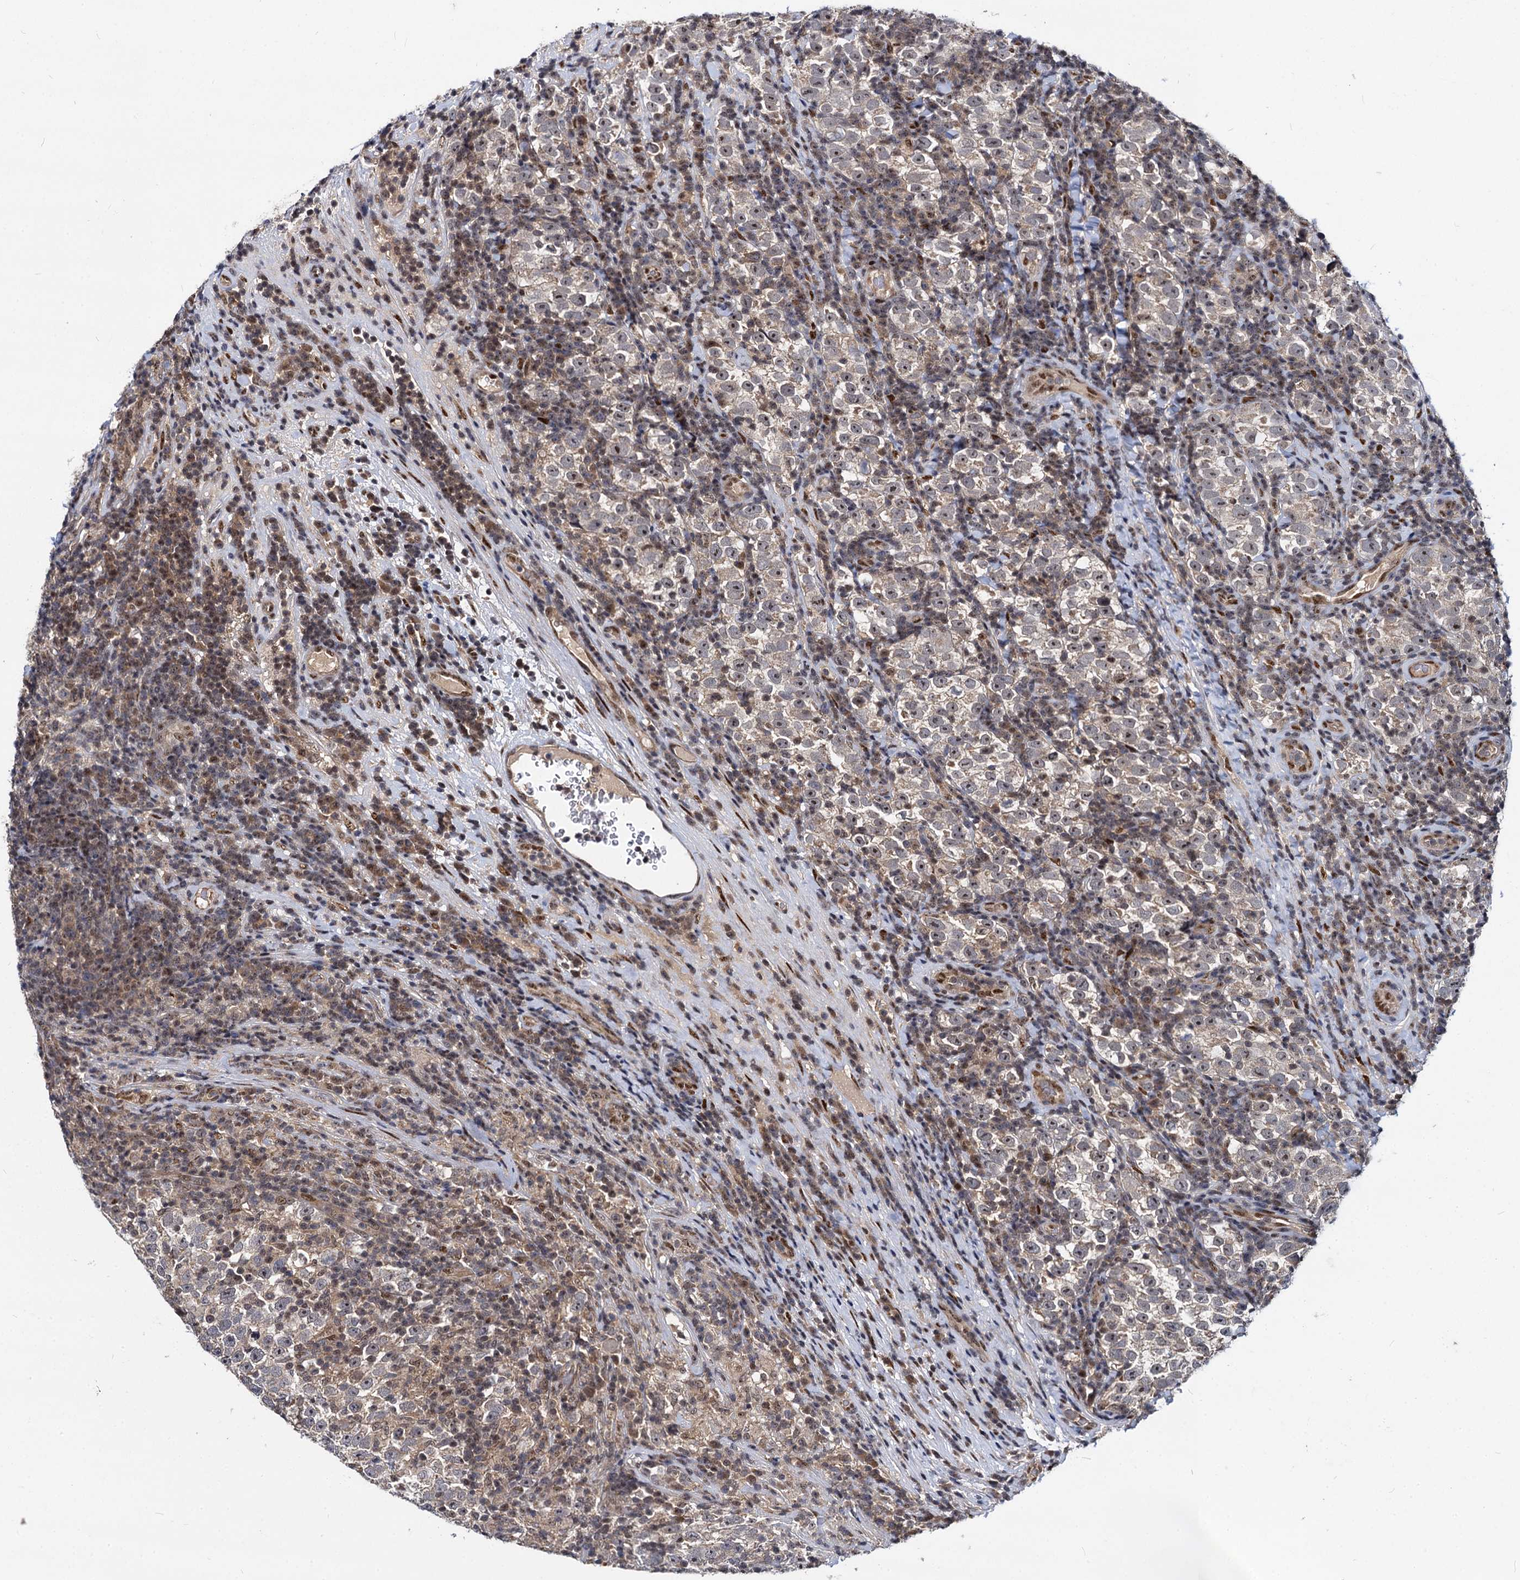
{"staining": {"intensity": "weak", "quantity": "25%-75%", "location": "cytoplasmic/membranous,nuclear"}, "tissue": "testis cancer", "cell_type": "Tumor cells", "image_type": "cancer", "snomed": [{"axis": "morphology", "description": "Normal tissue, NOS"}, {"axis": "morphology", "description": "Seminoma, NOS"}, {"axis": "topography", "description": "Testis"}], "caption": "Human testis seminoma stained with a protein marker exhibits weak staining in tumor cells.", "gene": "MAML2", "patient": {"sex": "male", "age": 43}}